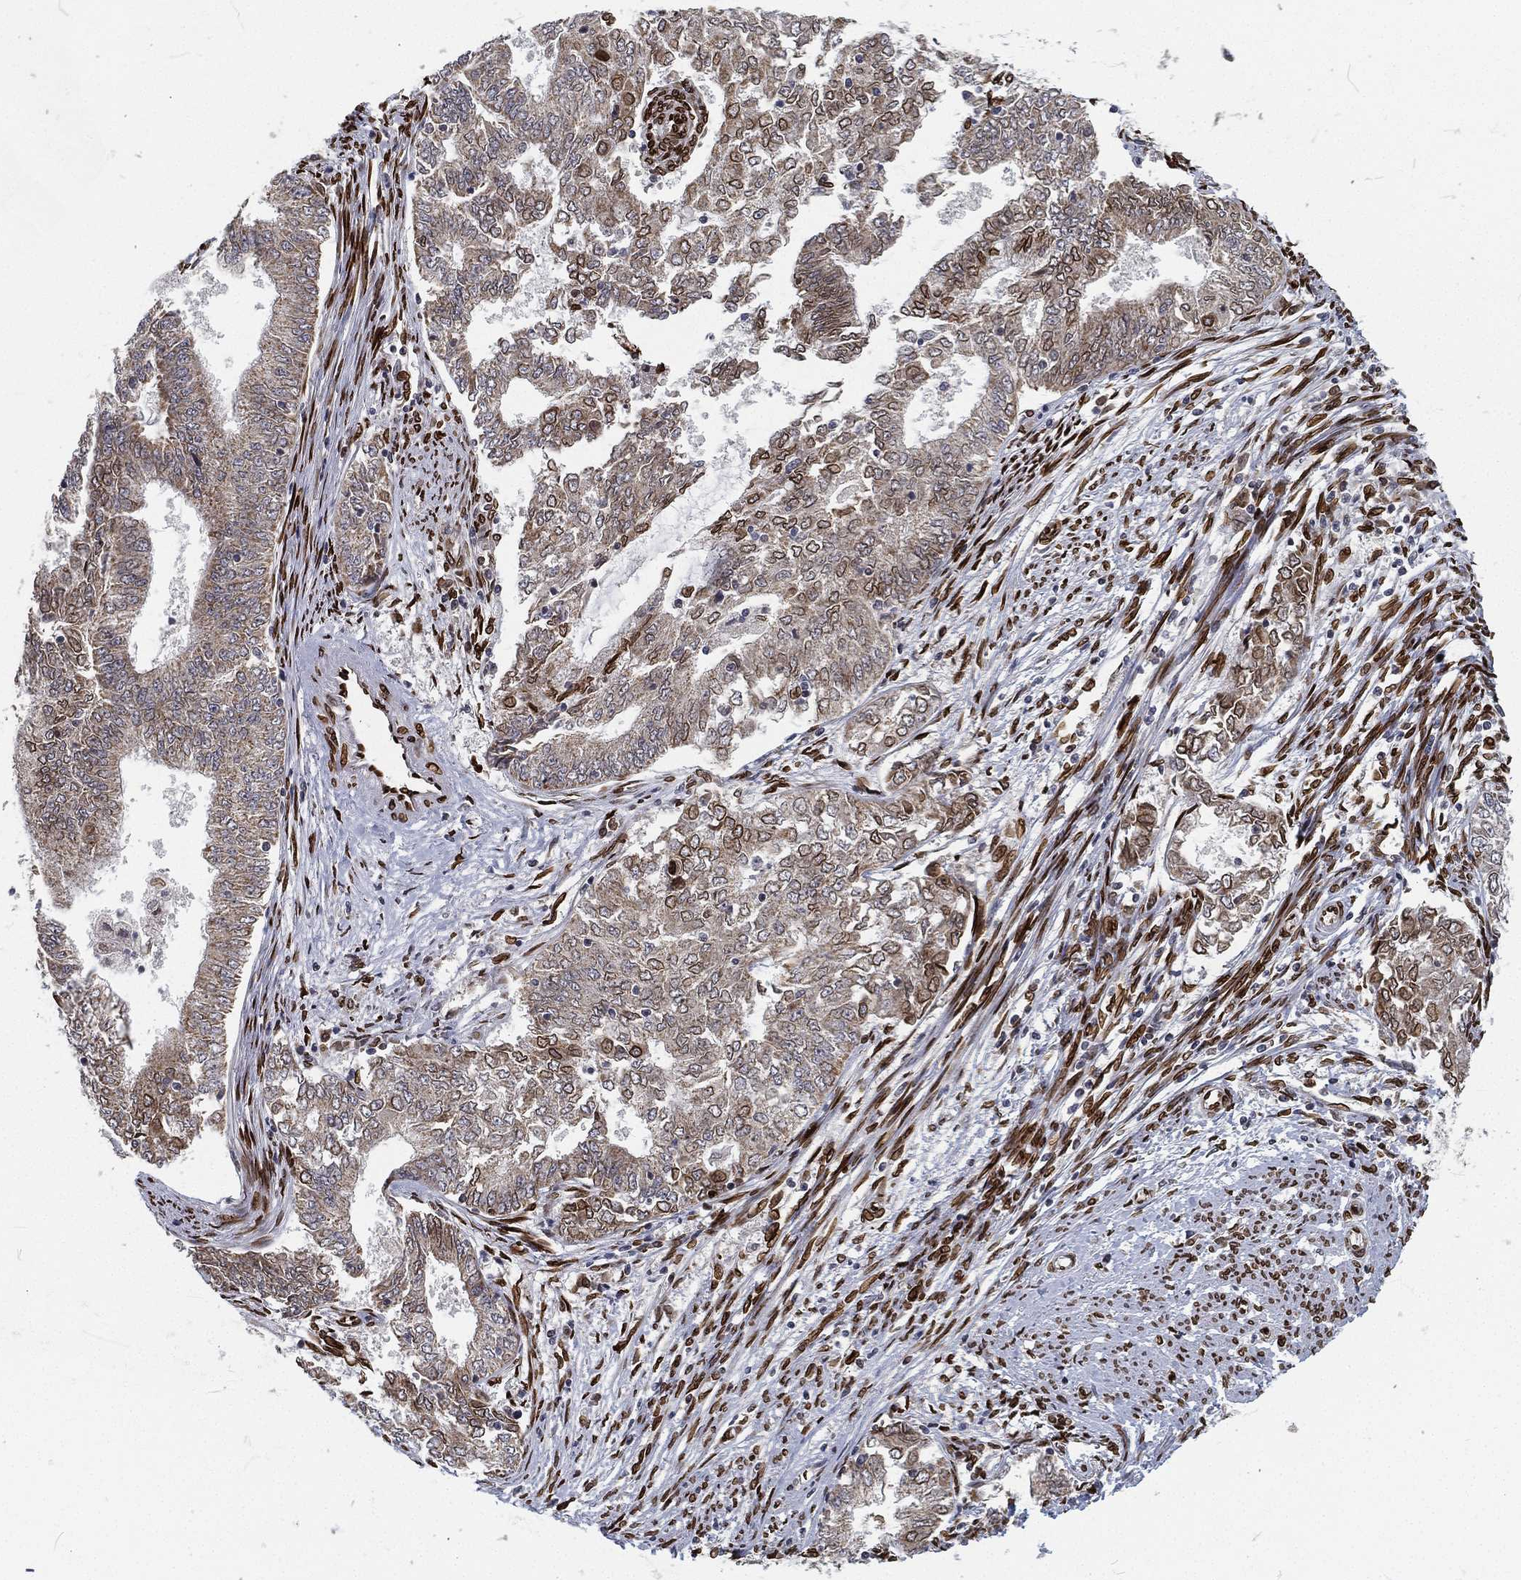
{"staining": {"intensity": "moderate", "quantity": "<25%", "location": "cytoplasmic/membranous,nuclear"}, "tissue": "endometrial cancer", "cell_type": "Tumor cells", "image_type": "cancer", "snomed": [{"axis": "morphology", "description": "Adenocarcinoma, NOS"}, {"axis": "topography", "description": "Endometrium"}], "caption": "Immunohistochemistry (IHC) histopathology image of neoplastic tissue: adenocarcinoma (endometrial) stained using immunohistochemistry (IHC) exhibits low levels of moderate protein expression localized specifically in the cytoplasmic/membranous and nuclear of tumor cells, appearing as a cytoplasmic/membranous and nuclear brown color.", "gene": "PALB2", "patient": {"sex": "female", "age": 62}}